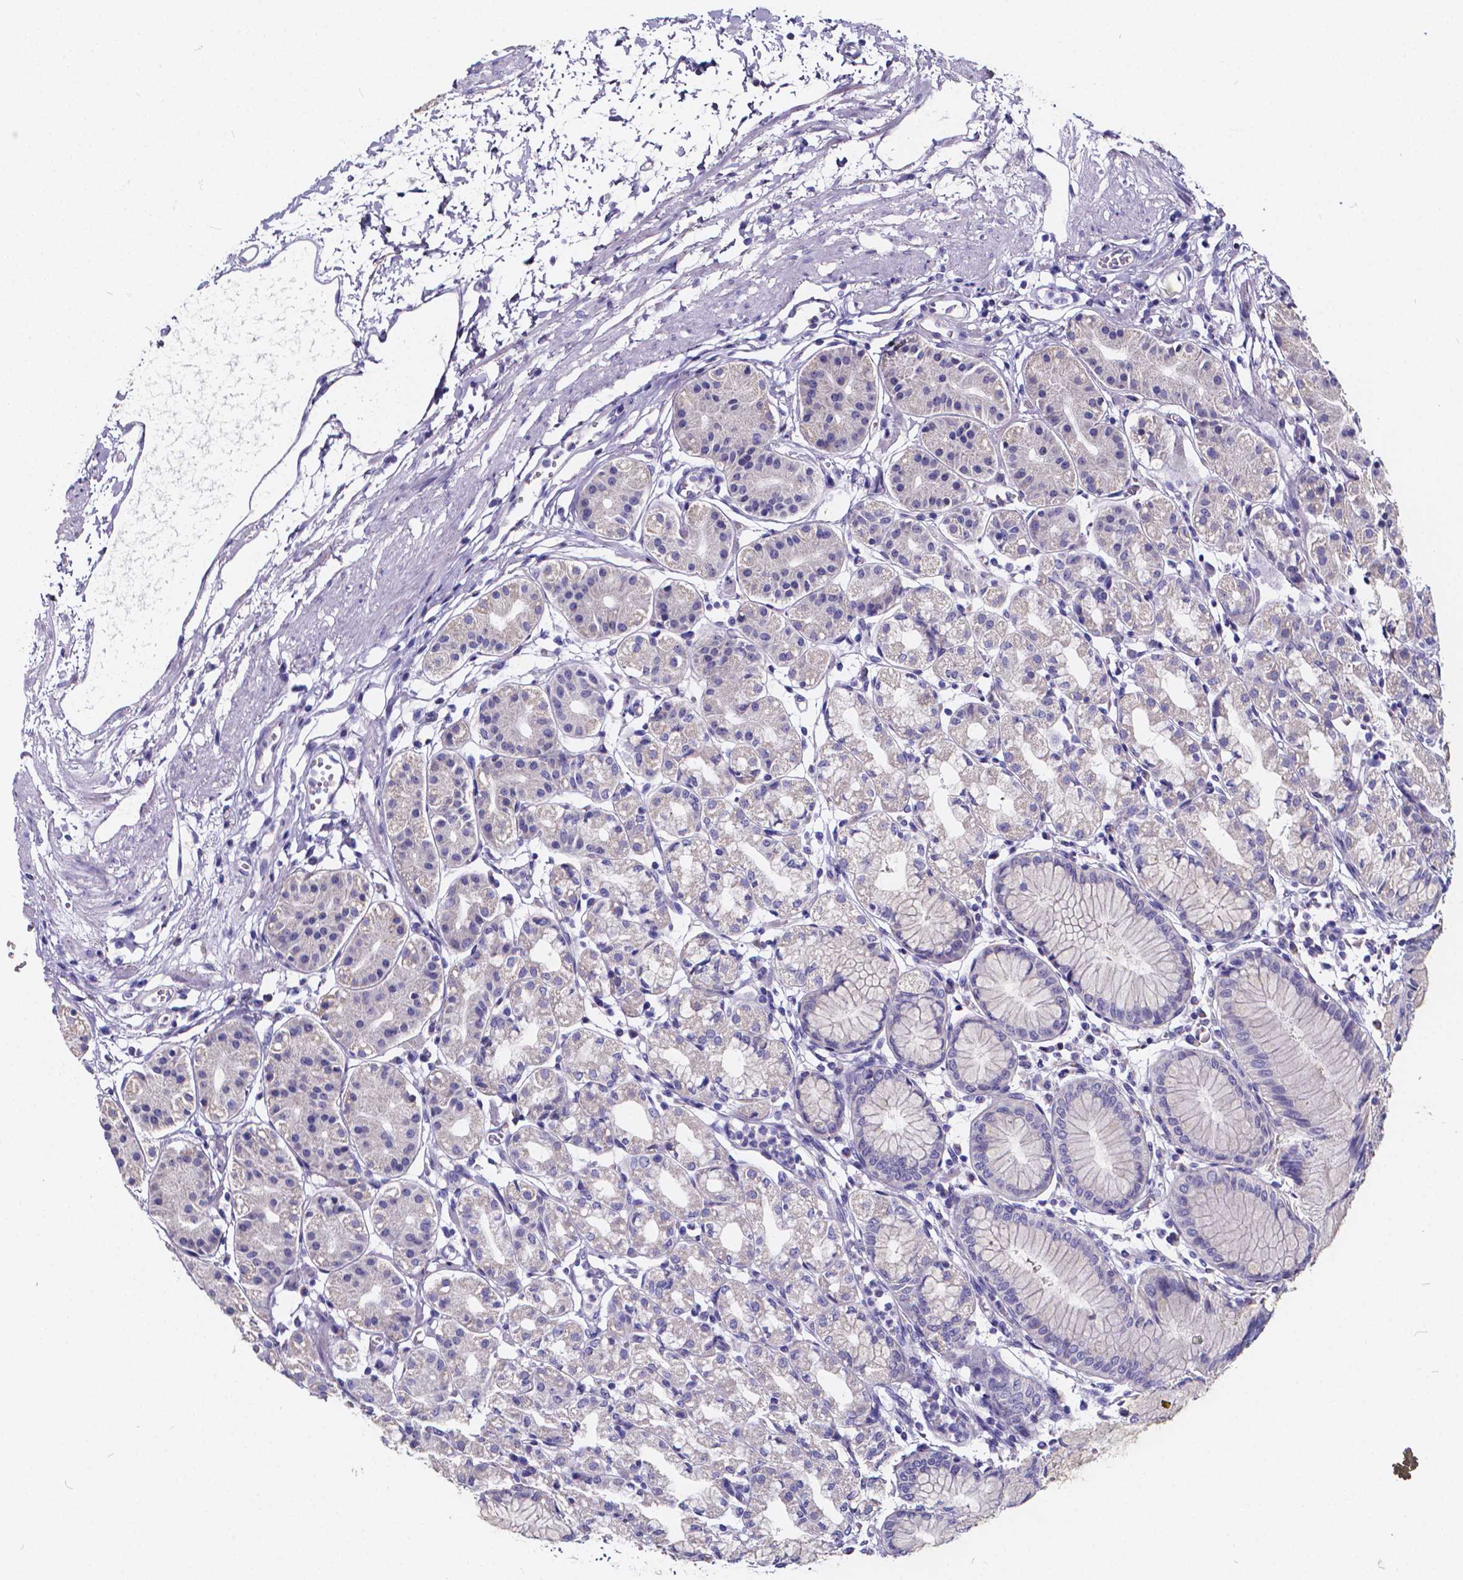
{"staining": {"intensity": "weak", "quantity": "<25%", "location": "cytoplasmic/membranous"}, "tissue": "stomach", "cell_type": "Glandular cells", "image_type": "normal", "snomed": [{"axis": "morphology", "description": "Normal tissue, NOS"}, {"axis": "topography", "description": "Skeletal muscle"}, {"axis": "topography", "description": "Stomach"}], "caption": "Immunohistochemistry (IHC) photomicrograph of unremarkable human stomach stained for a protein (brown), which displays no expression in glandular cells. The staining was performed using DAB to visualize the protein expression in brown, while the nuclei were stained in blue with hematoxylin (Magnification: 20x).", "gene": "SPEF2", "patient": {"sex": "female", "age": 57}}